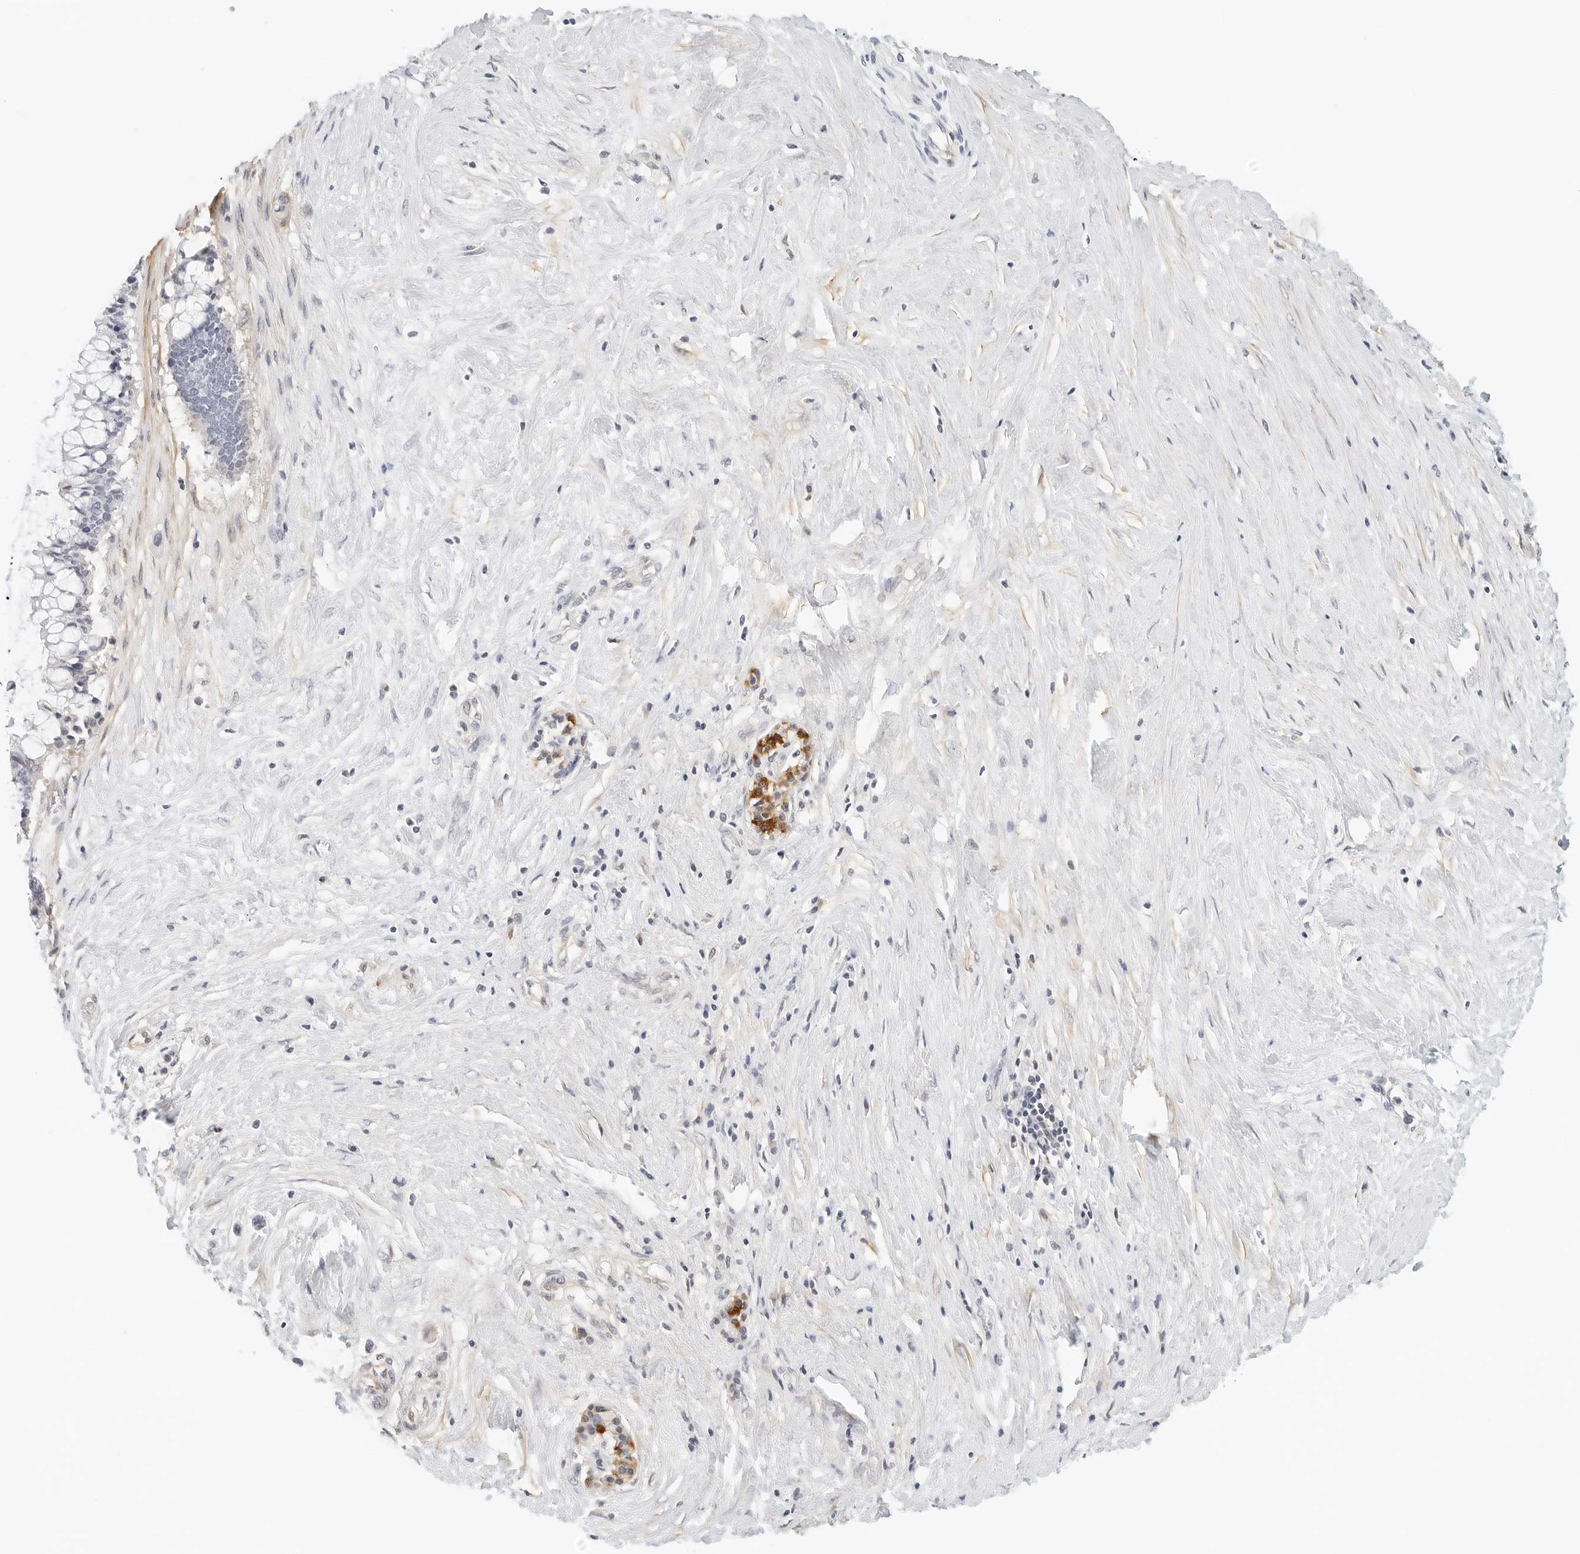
{"staining": {"intensity": "negative", "quantity": "none", "location": "none"}, "tissue": "pancreatic cancer", "cell_type": "Tumor cells", "image_type": "cancer", "snomed": [{"axis": "morphology", "description": "Adenocarcinoma, NOS"}, {"axis": "topography", "description": "Pancreas"}], "caption": "Immunohistochemistry (IHC) photomicrograph of neoplastic tissue: human pancreatic cancer stained with DAB (3,3'-diaminobenzidine) displays no significant protein expression in tumor cells.", "gene": "PKDCC", "patient": {"sex": "male", "age": 41}}